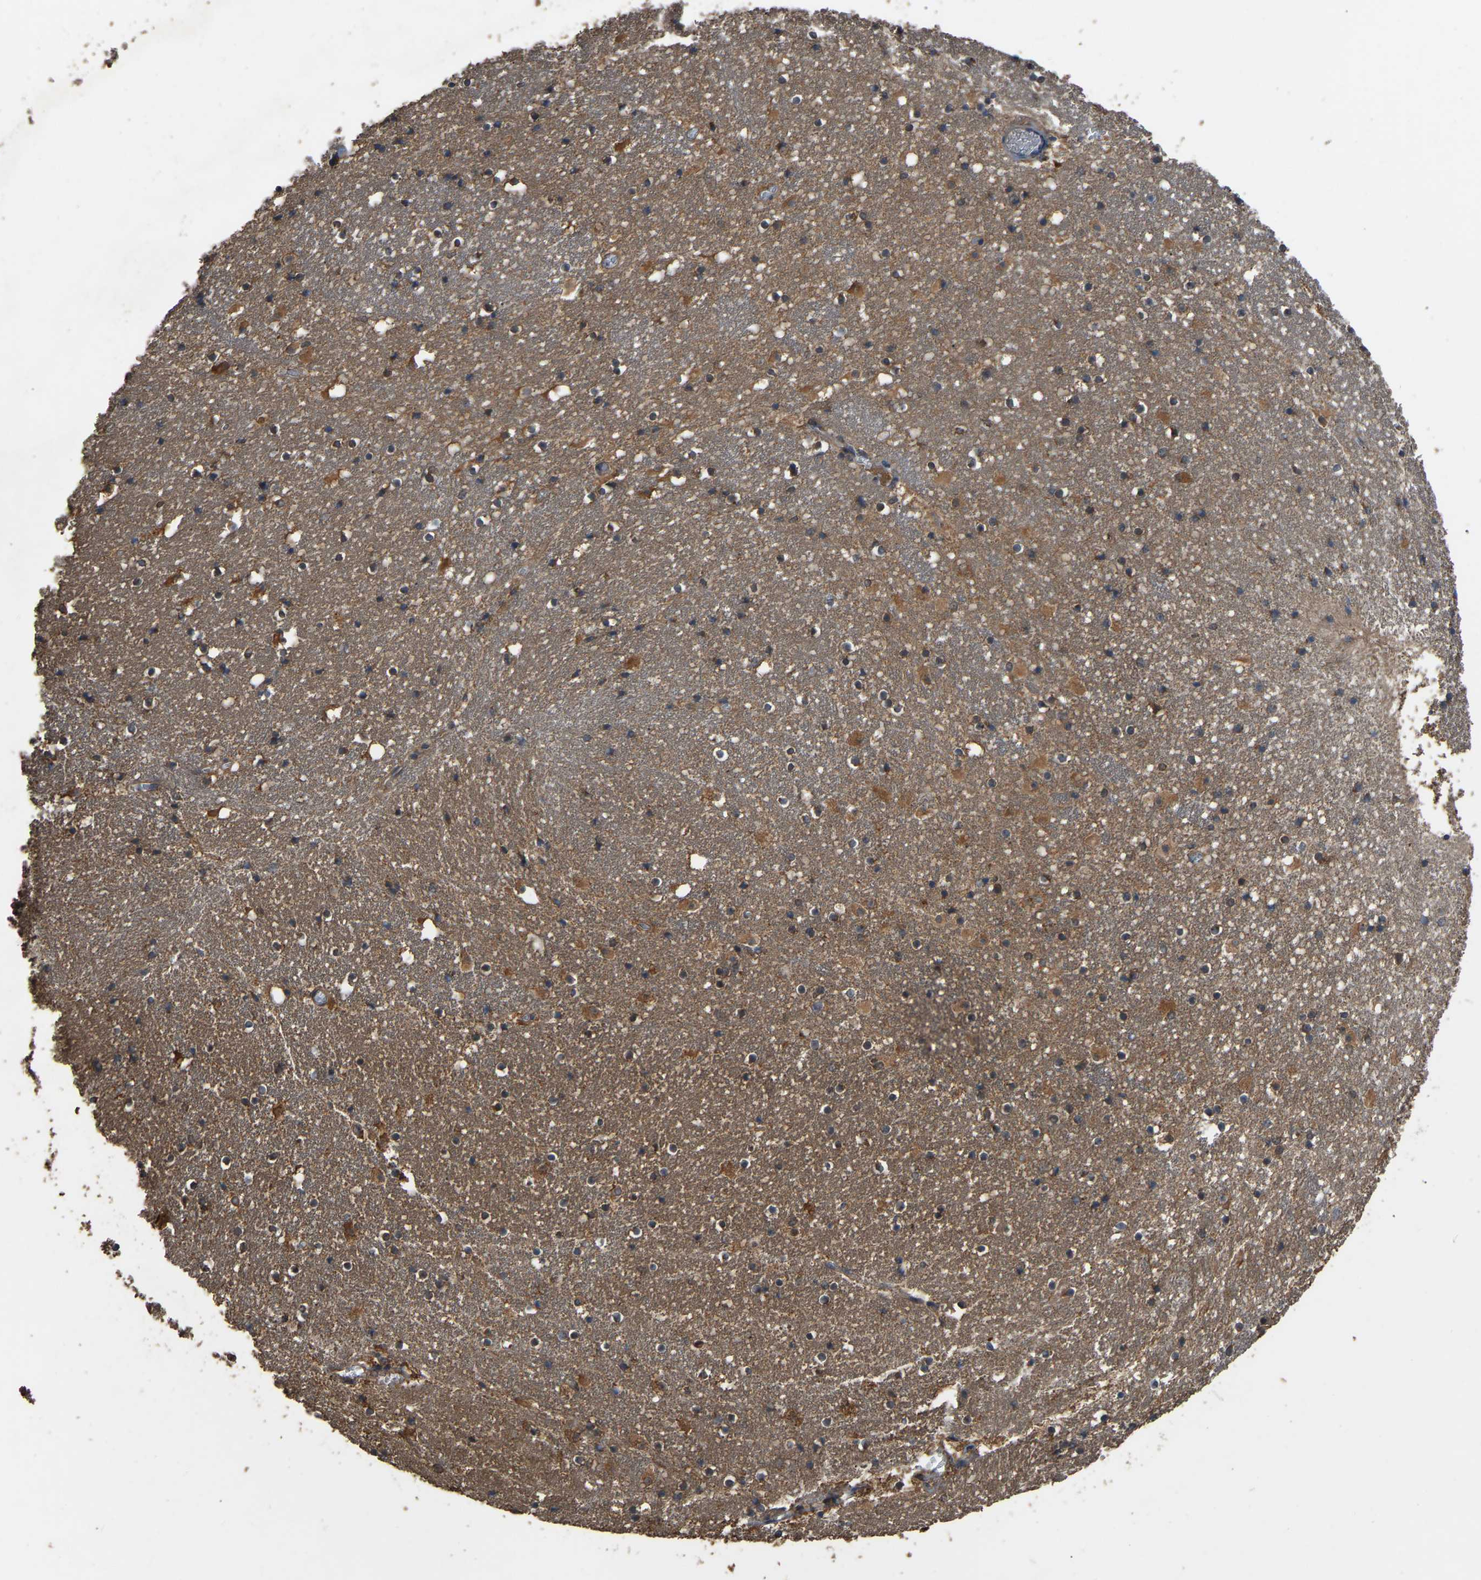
{"staining": {"intensity": "moderate", "quantity": "<25%", "location": "cytoplasmic/membranous"}, "tissue": "caudate", "cell_type": "Glial cells", "image_type": "normal", "snomed": [{"axis": "morphology", "description": "Normal tissue, NOS"}, {"axis": "topography", "description": "Lateral ventricle wall"}], "caption": "Brown immunohistochemical staining in unremarkable human caudate exhibits moderate cytoplasmic/membranous positivity in about <25% of glial cells. (IHC, brightfield microscopy, high magnification).", "gene": "FHIT", "patient": {"sex": "male", "age": 45}}